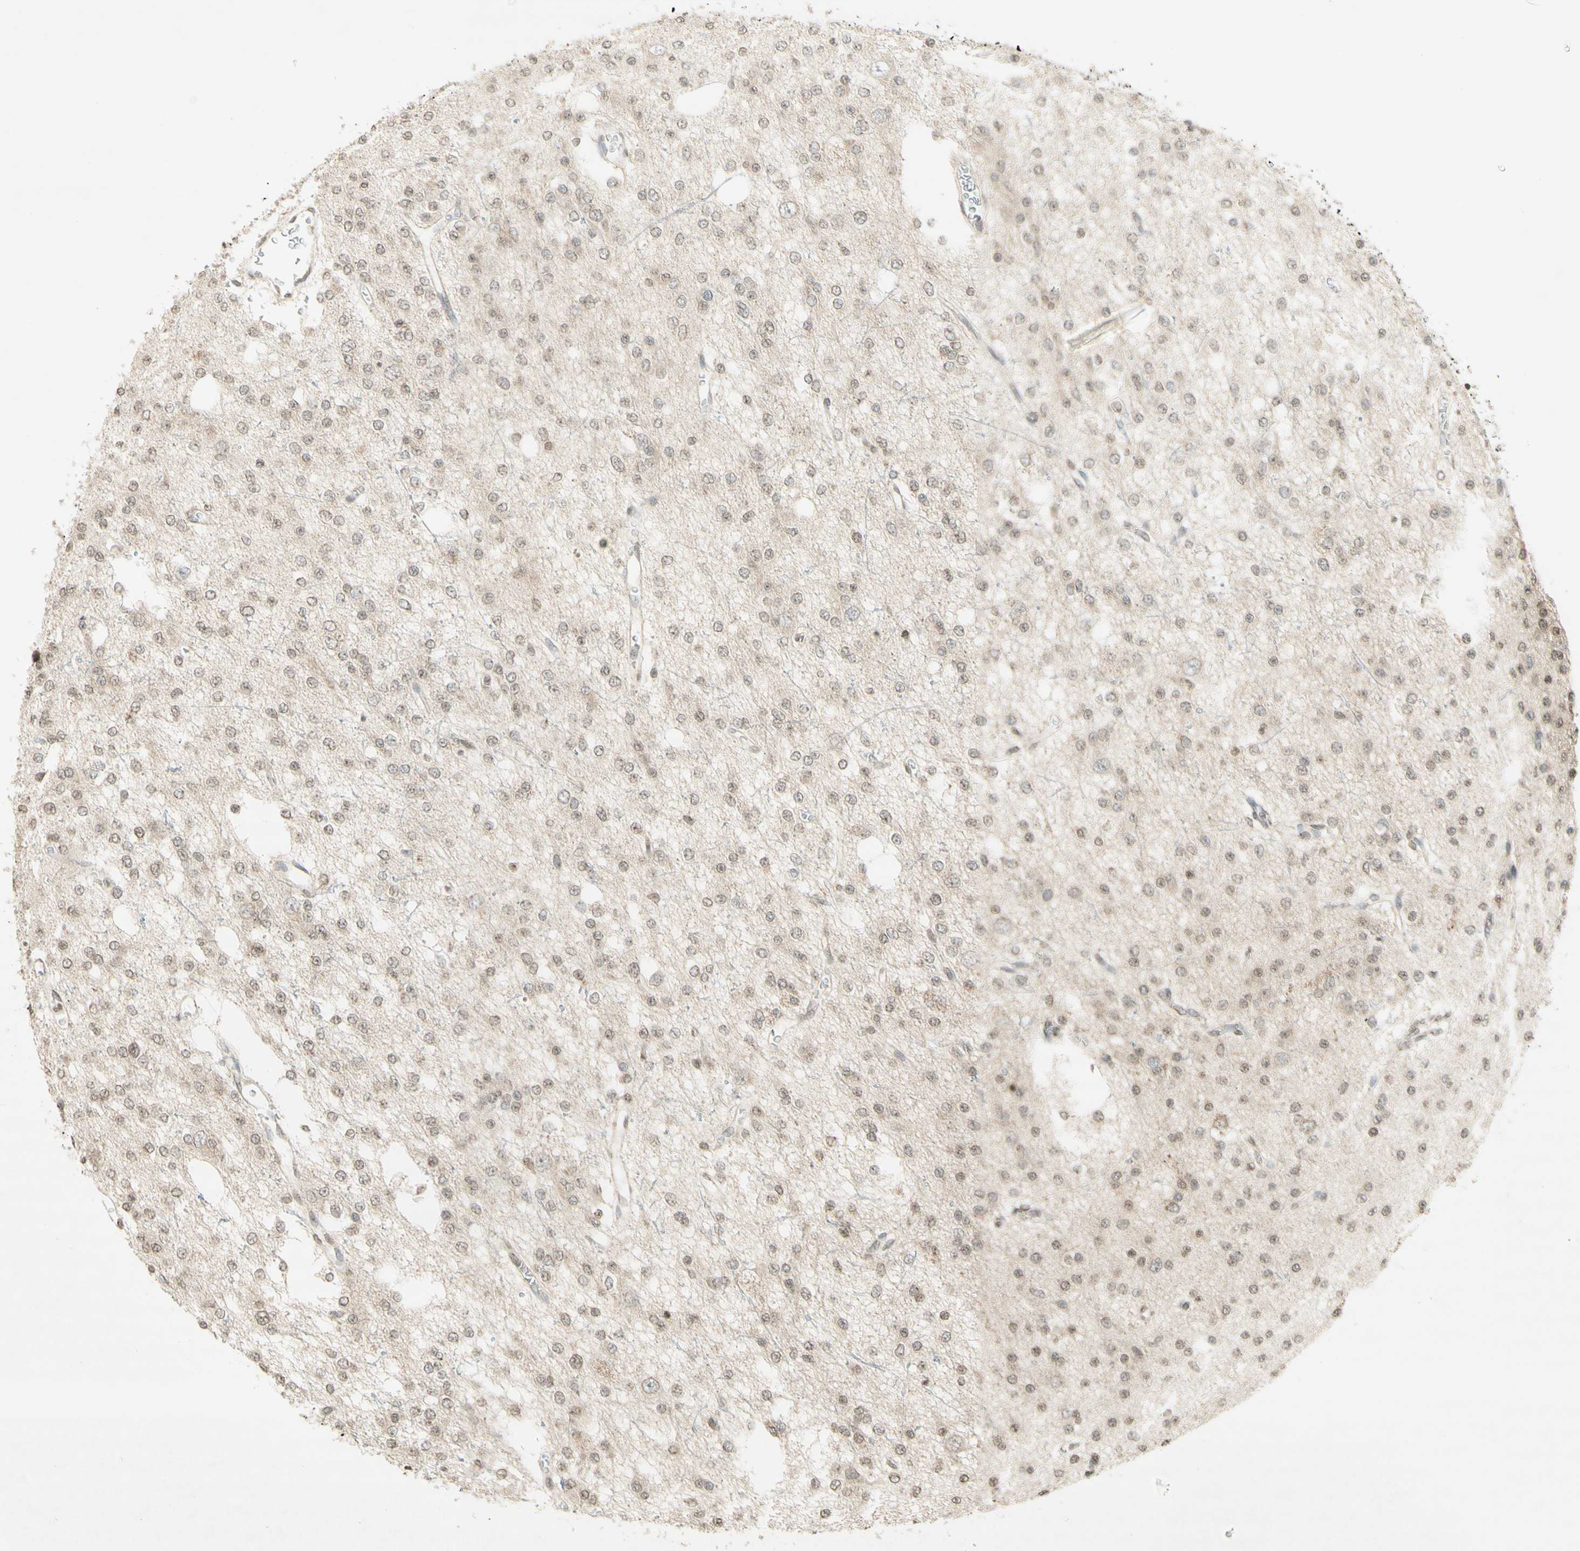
{"staining": {"intensity": "weak", "quantity": "25%-75%", "location": "cytoplasmic/membranous,nuclear"}, "tissue": "glioma", "cell_type": "Tumor cells", "image_type": "cancer", "snomed": [{"axis": "morphology", "description": "Glioma, malignant, Low grade"}, {"axis": "topography", "description": "Brain"}], "caption": "IHC image of human glioma stained for a protein (brown), which reveals low levels of weak cytoplasmic/membranous and nuclear staining in about 25%-75% of tumor cells.", "gene": "CCNI", "patient": {"sex": "male", "age": 38}}